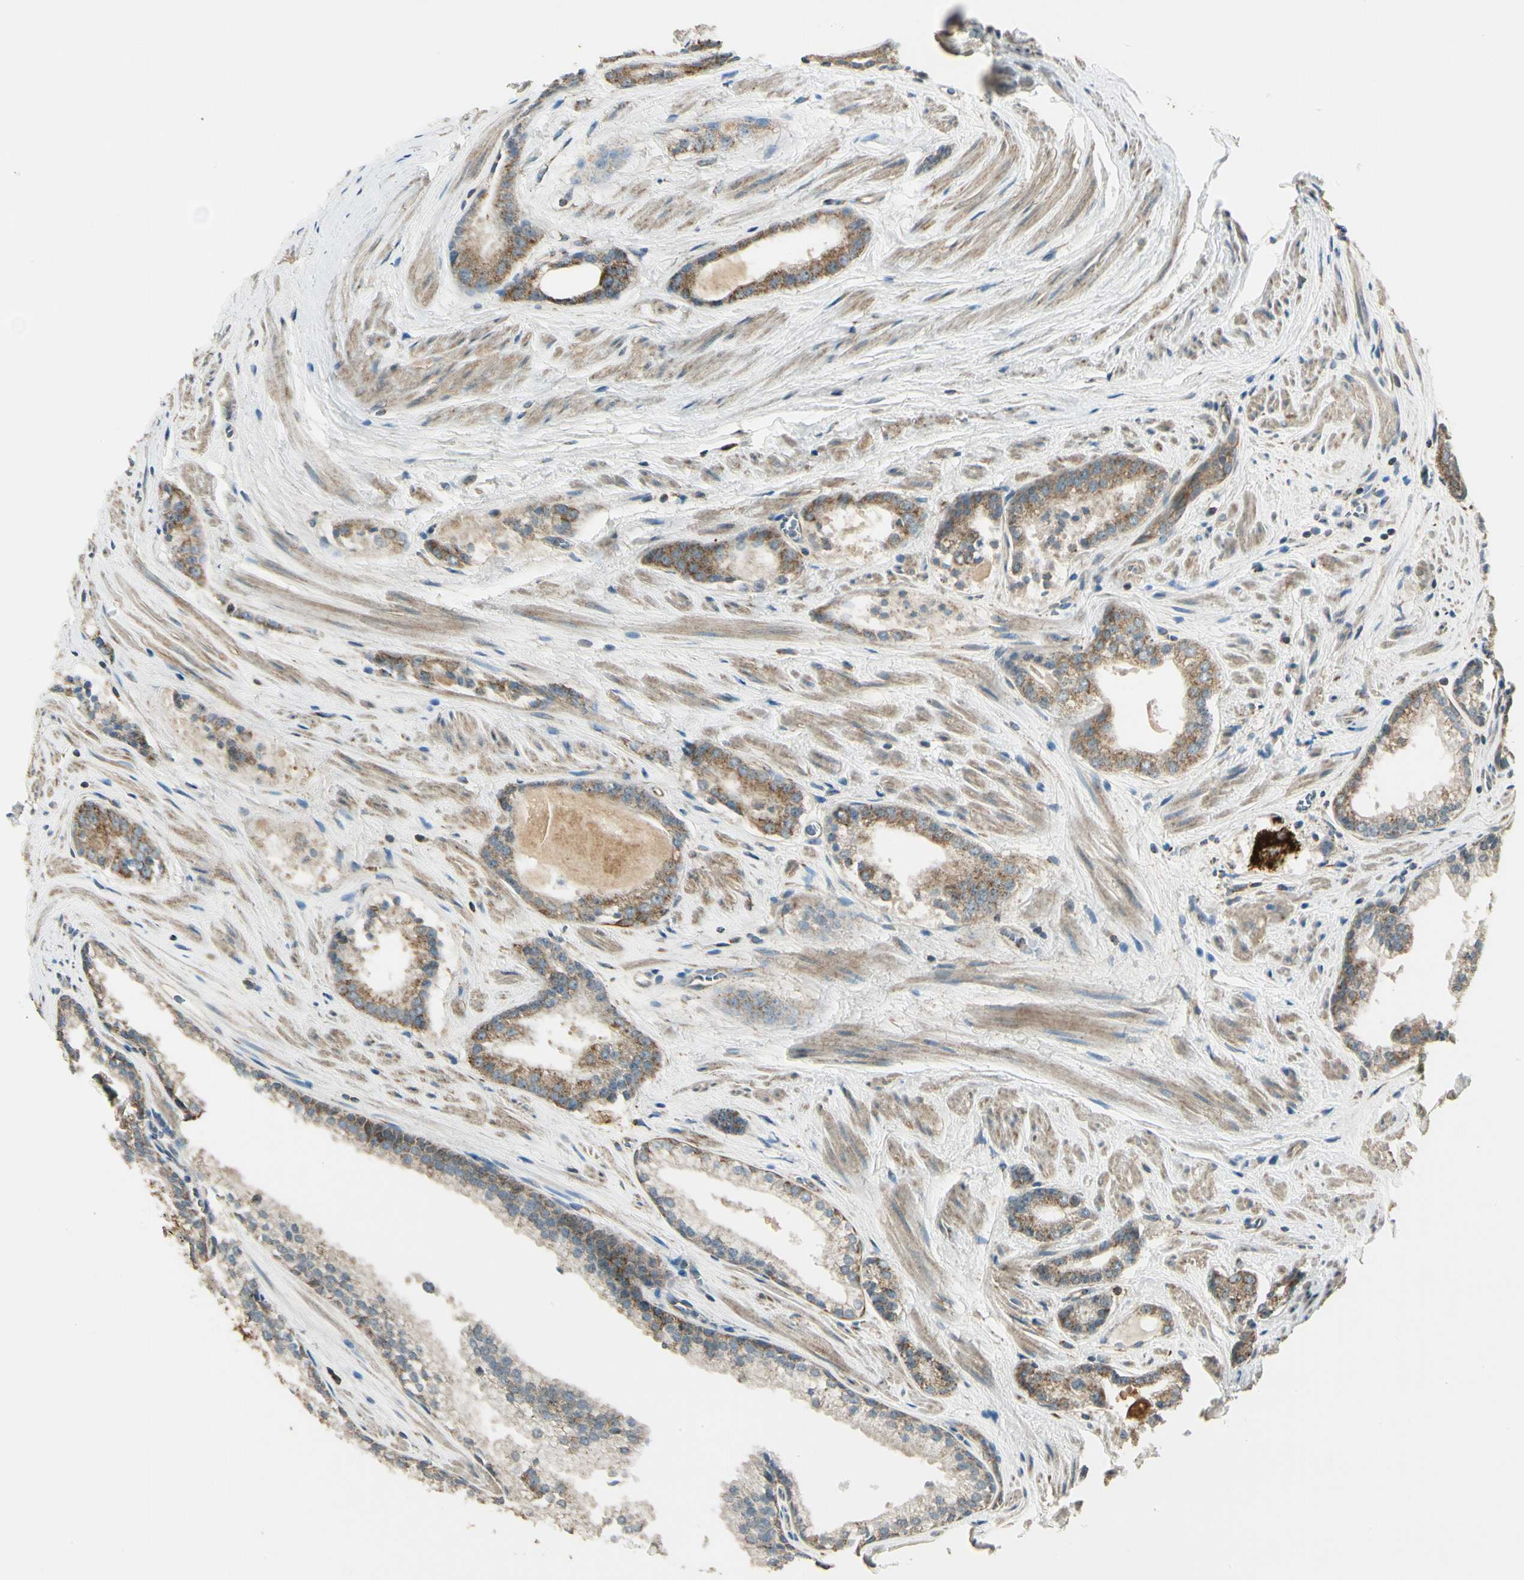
{"staining": {"intensity": "moderate", "quantity": ">75%", "location": "cytoplasmic/membranous"}, "tissue": "prostate cancer", "cell_type": "Tumor cells", "image_type": "cancer", "snomed": [{"axis": "morphology", "description": "Adenocarcinoma, Low grade"}, {"axis": "topography", "description": "Prostate"}], "caption": "Immunohistochemistry of prostate cancer shows medium levels of moderate cytoplasmic/membranous expression in approximately >75% of tumor cells.", "gene": "EPHB3", "patient": {"sex": "male", "age": 60}}